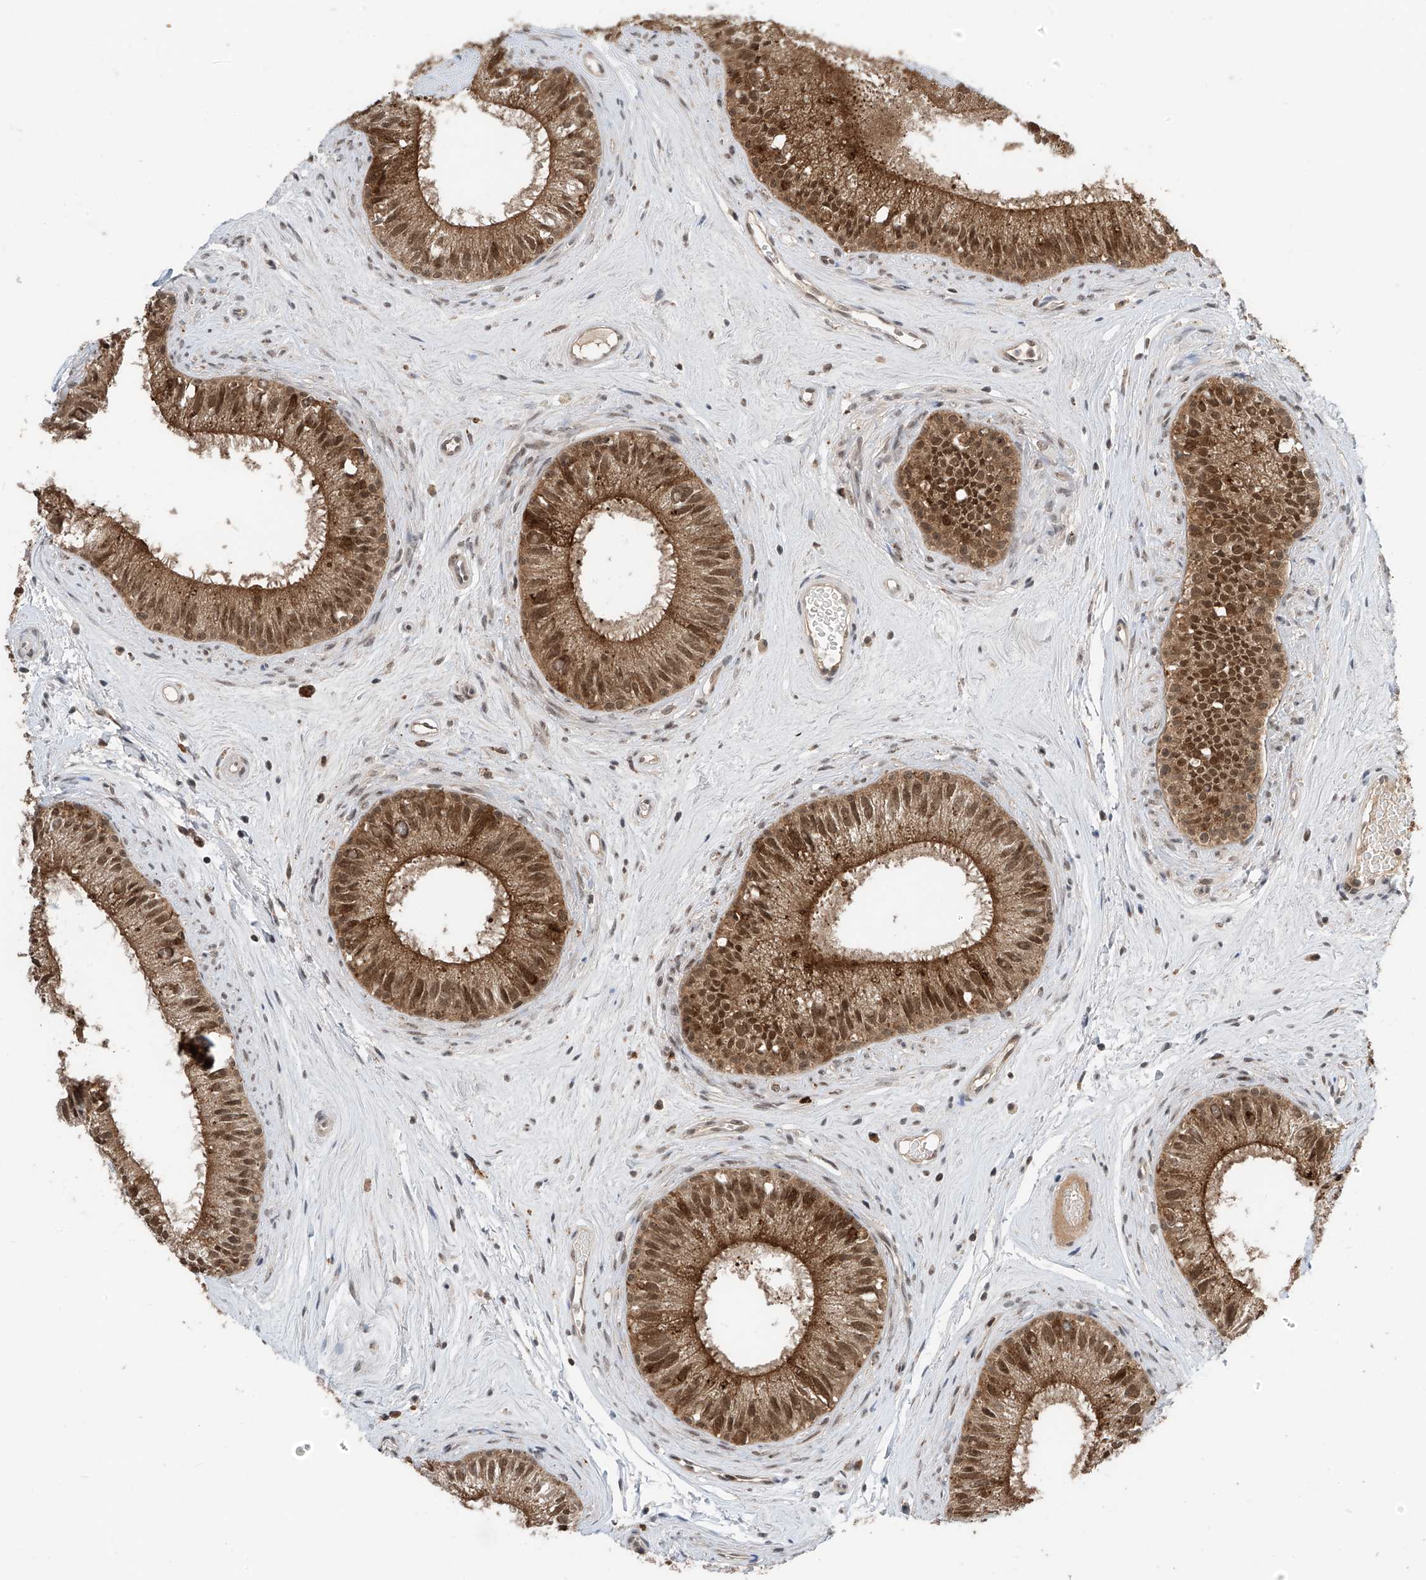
{"staining": {"intensity": "strong", "quantity": ">75%", "location": "cytoplasmic/membranous,nuclear"}, "tissue": "epididymis", "cell_type": "Glandular cells", "image_type": "normal", "snomed": [{"axis": "morphology", "description": "Normal tissue, NOS"}, {"axis": "topography", "description": "Epididymis"}], "caption": "A high-resolution micrograph shows immunohistochemistry (IHC) staining of normal epididymis, which exhibits strong cytoplasmic/membranous,nuclear positivity in about >75% of glandular cells. The protein of interest is shown in brown color, while the nuclei are stained blue.", "gene": "RPAIN", "patient": {"sex": "male", "age": 71}}